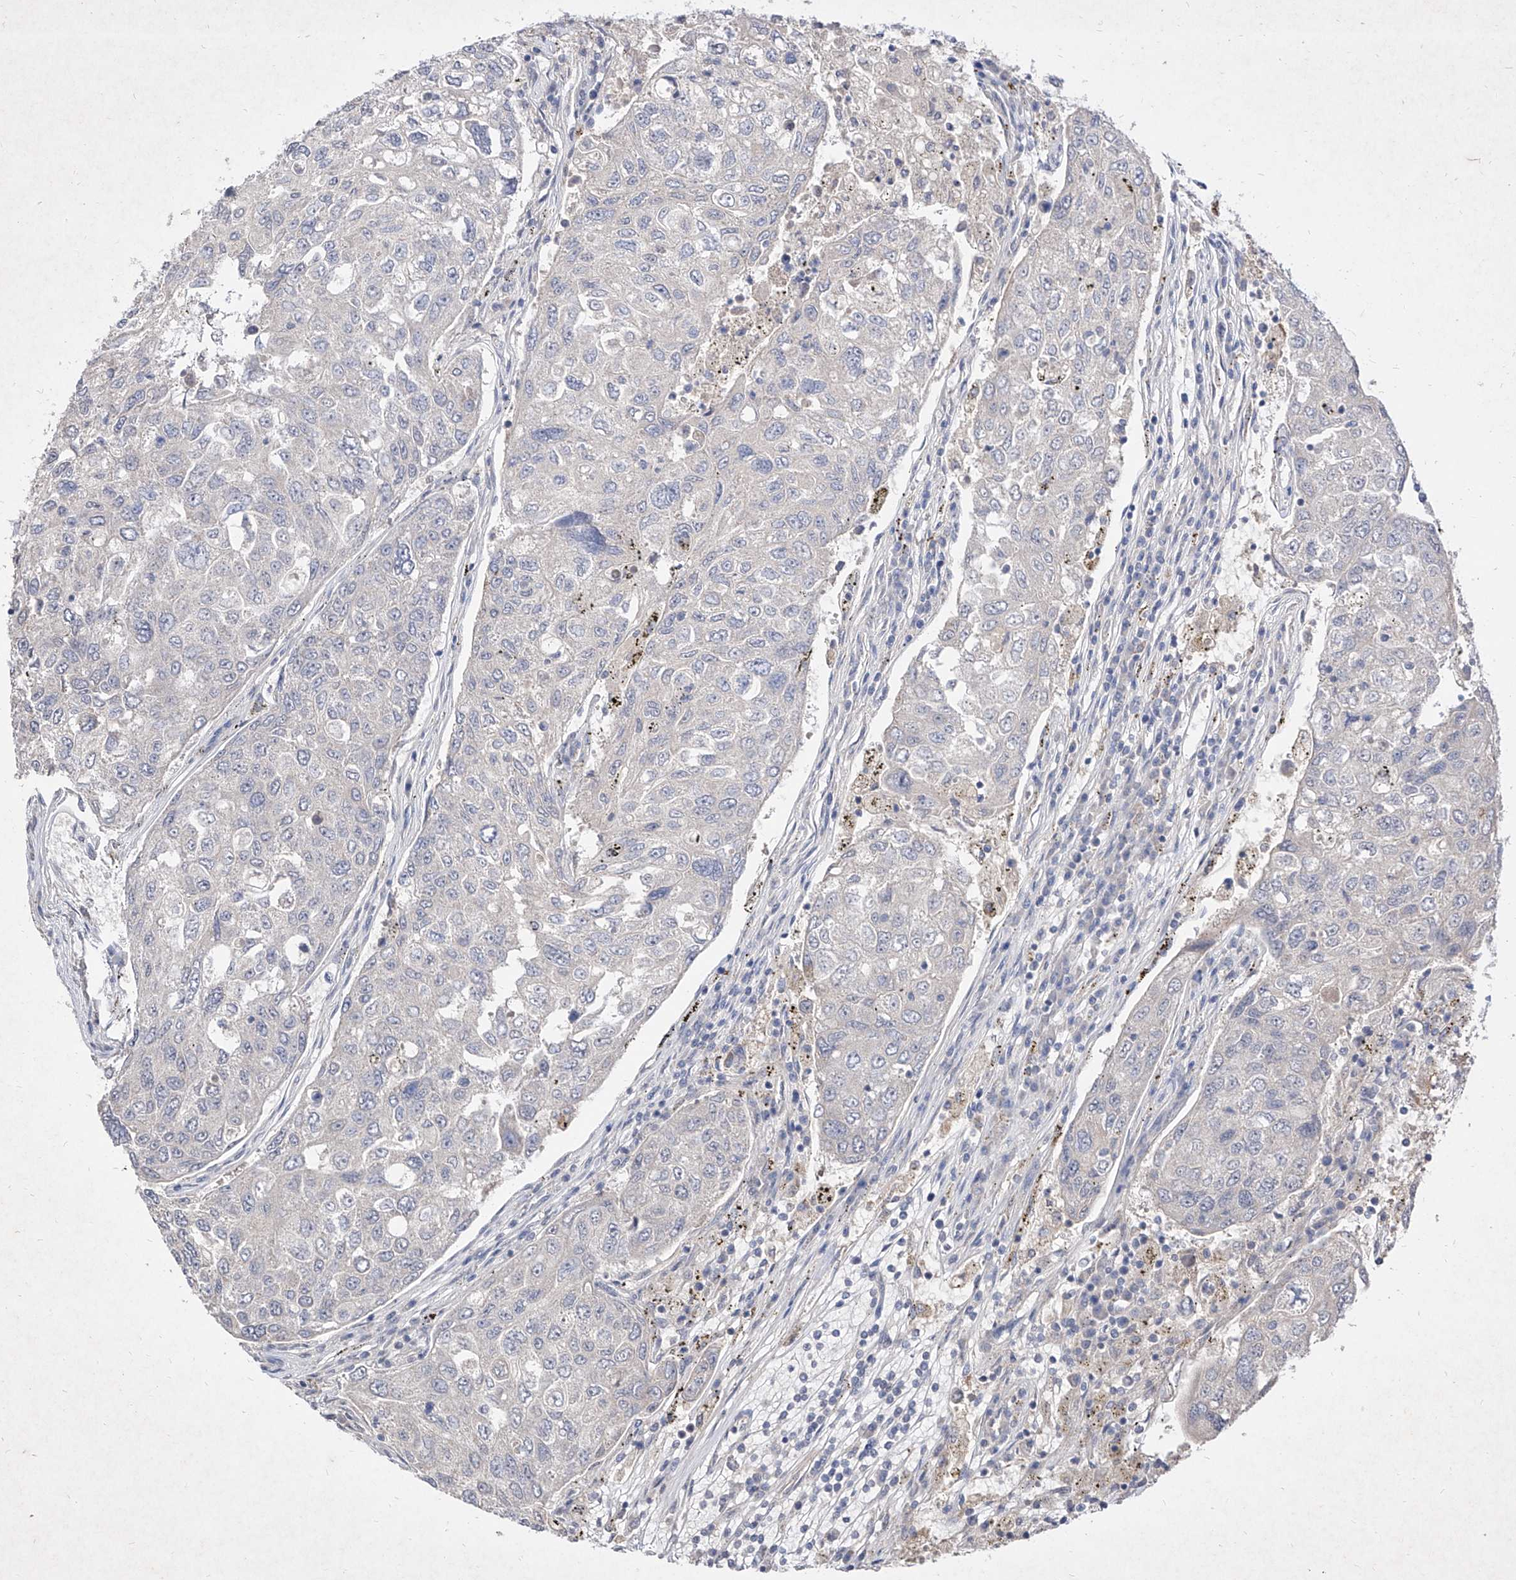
{"staining": {"intensity": "negative", "quantity": "none", "location": "none"}, "tissue": "urothelial cancer", "cell_type": "Tumor cells", "image_type": "cancer", "snomed": [{"axis": "morphology", "description": "Urothelial carcinoma, High grade"}, {"axis": "topography", "description": "Lymph node"}, {"axis": "topography", "description": "Urinary bladder"}], "caption": "The IHC micrograph has no significant positivity in tumor cells of urothelial cancer tissue.", "gene": "C4A", "patient": {"sex": "male", "age": 51}}